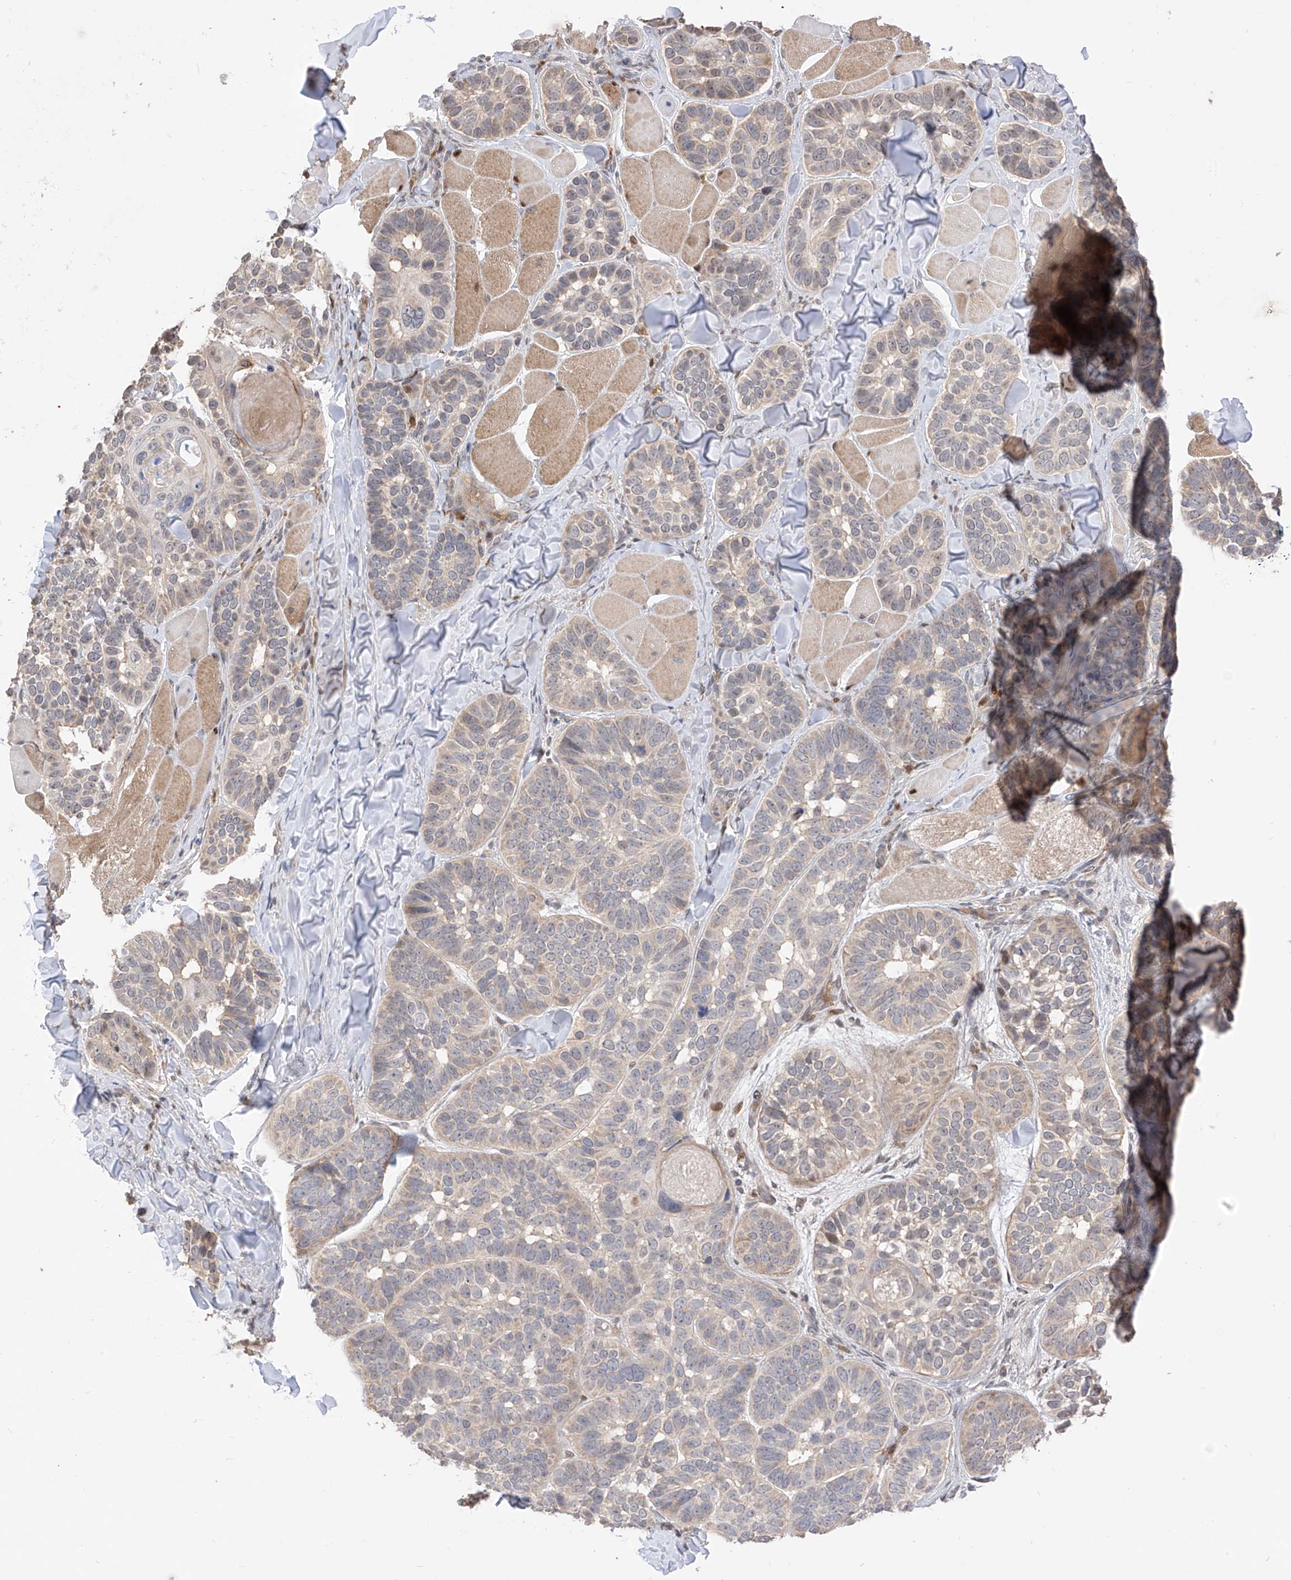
{"staining": {"intensity": "weak", "quantity": "25%-75%", "location": "cytoplasmic/membranous"}, "tissue": "skin cancer", "cell_type": "Tumor cells", "image_type": "cancer", "snomed": [{"axis": "morphology", "description": "Basal cell carcinoma"}, {"axis": "topography", "description": "Skin"}], "caption": "Skin cancer was stained to show a protein in brown. There is low levels of weak cytoplasmic/membranous positivity in approximately 25%-75% of tumor cells.", "gene": "LATS1", "patient": {"sex": "male", "age": 62}}